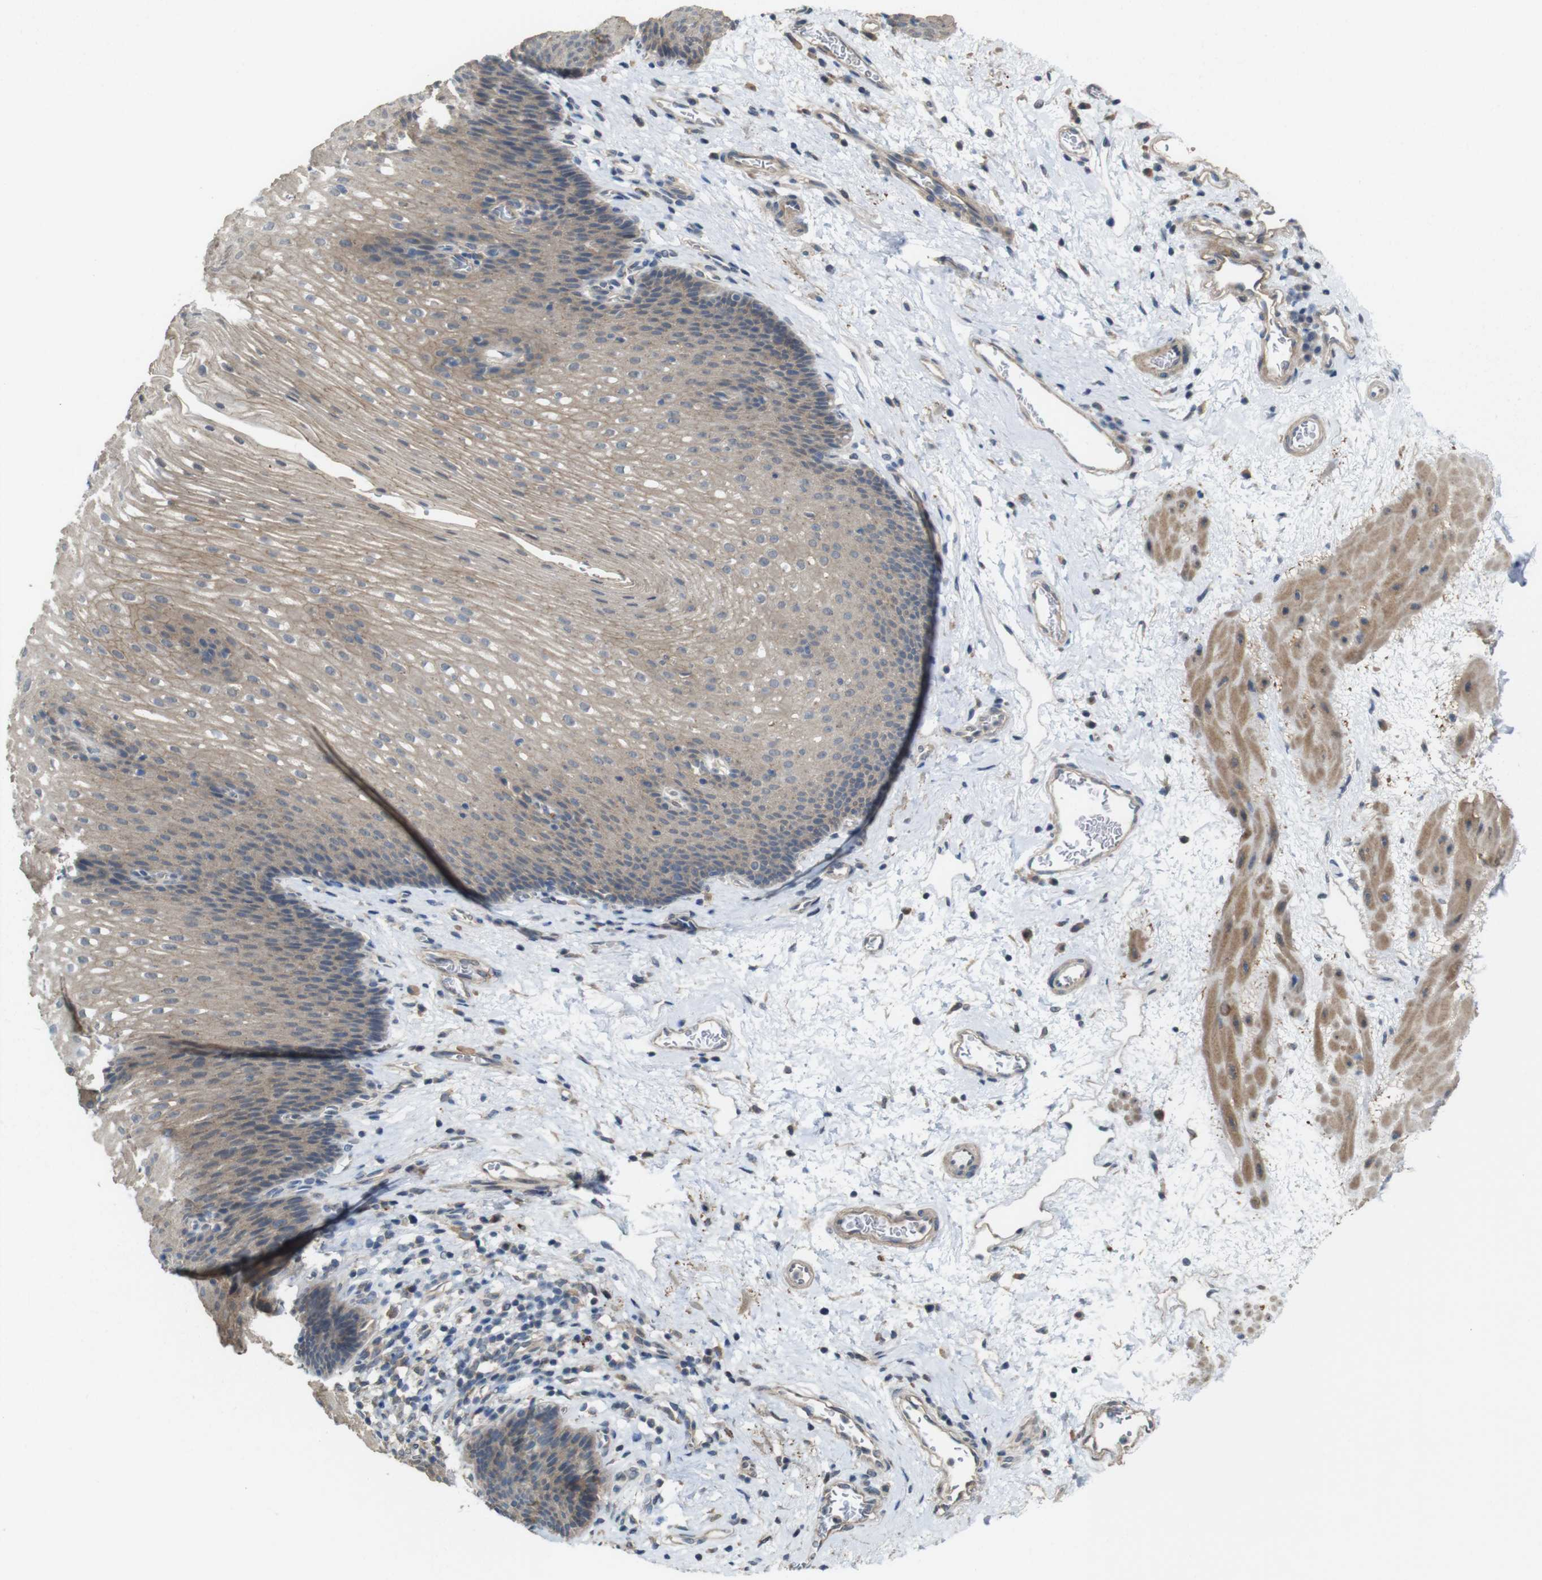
{"staining": {"intensity": "weak", "quantity": ">75%", "location": "cytoplasmic/membranous"}, "tissue": "esophagus", "cell_type": "Squamous epithelial cells", "image_type": "normal", "snomed": [{"axis": "morphology", "description": "Normal tissue, NOS"}, {"axis": "topography", "description": "Esophagus"}], "caption": "An immunohistochemistry (IHC) histopathology image of normal tissue is shown. Protein staining in brown highlights weak cytoplasmic/membranous positivity in esophagus within squamous epithelial cells.", "gene": "CDC34", "patient": {"sex": "male", "age": 48}}